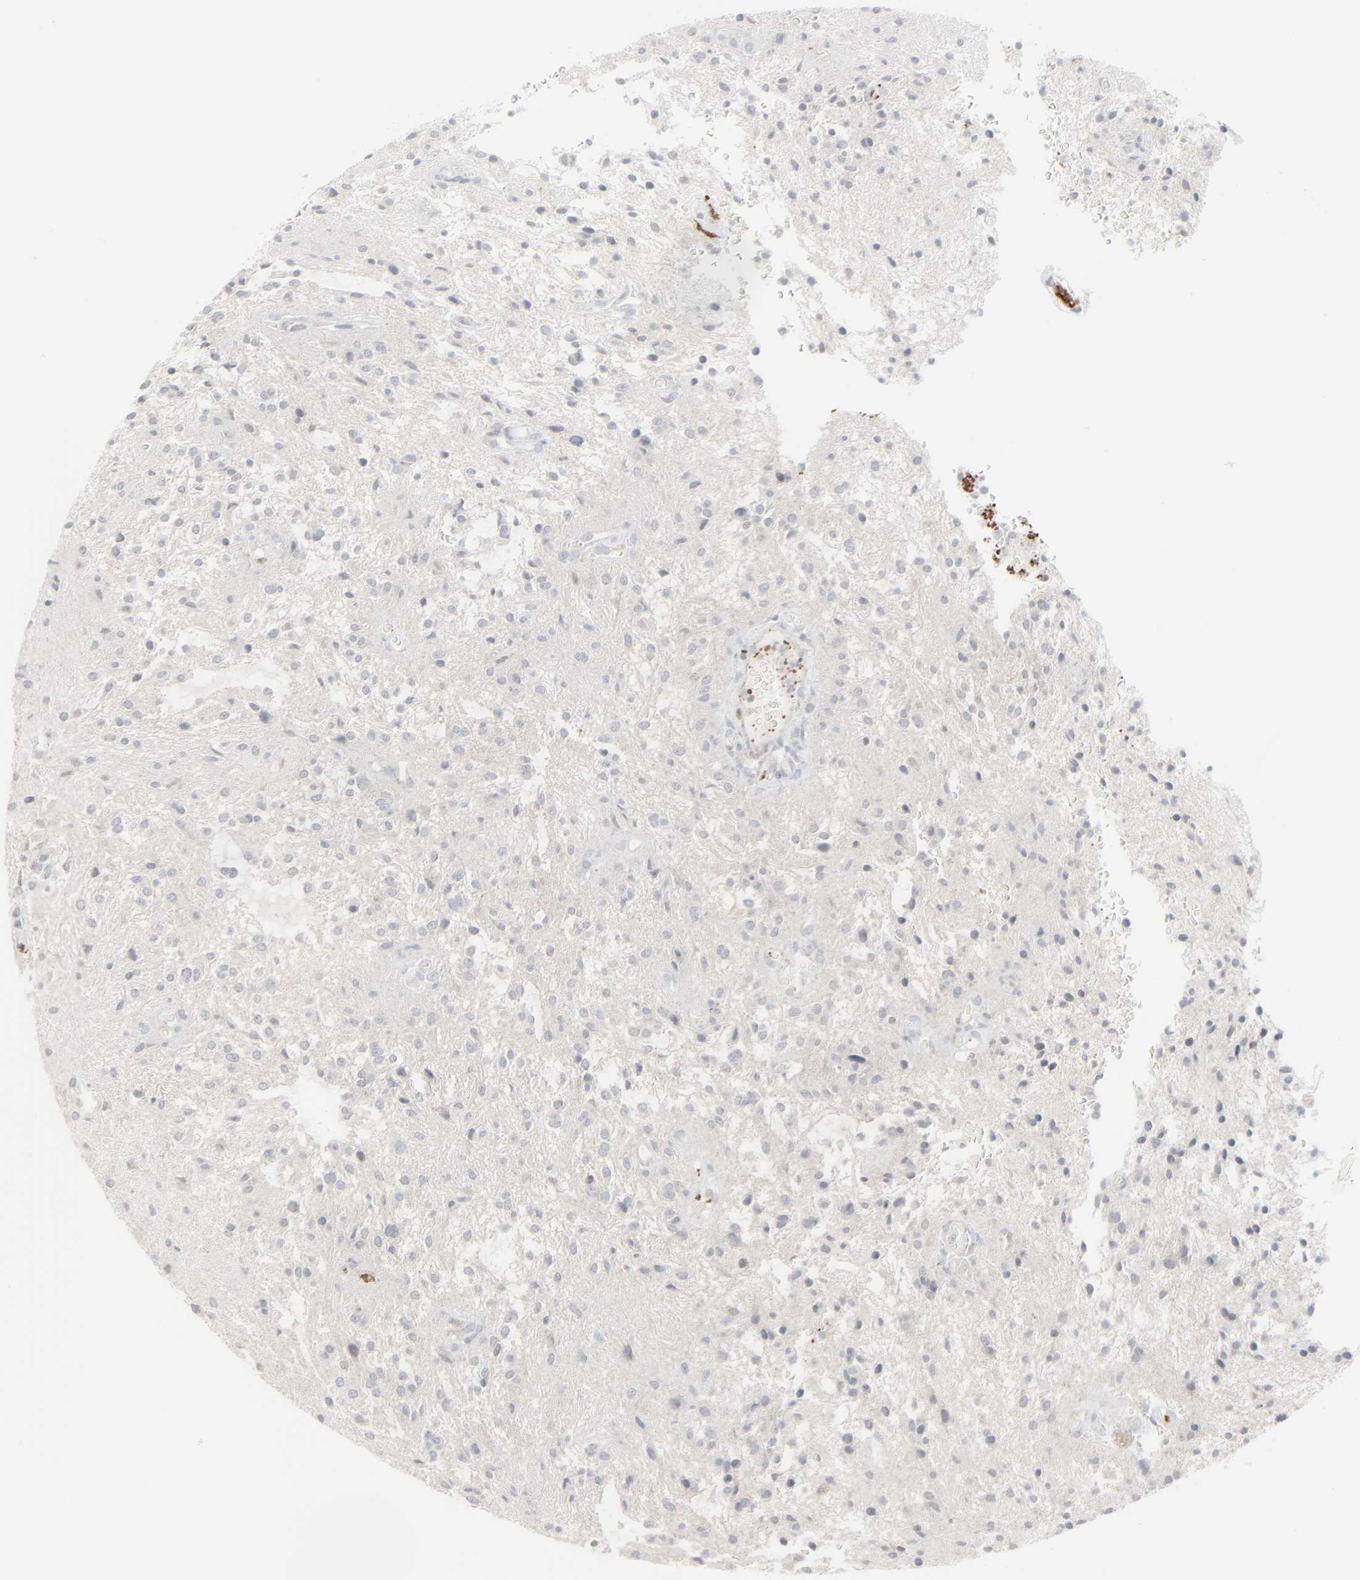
{"staining": {"intensity": "negative", "quantity": "none", "location": "none"}, "tissue": "glioma", "cell_type": "Tumor cells", "image_type": "cancer", "snomed": [{"axis": "morphology", "description": "Glioma, malignant, NOS"}, {"axis": "topography", "description": "Cerebellum"}], "caption": "IHC micrograph of neoplastic tissue: glioma stained with DAB shows no significant protein staining in tumor cells.", "gene": "NEUROD1", "patient": {"sex": "female", "age": 10}}